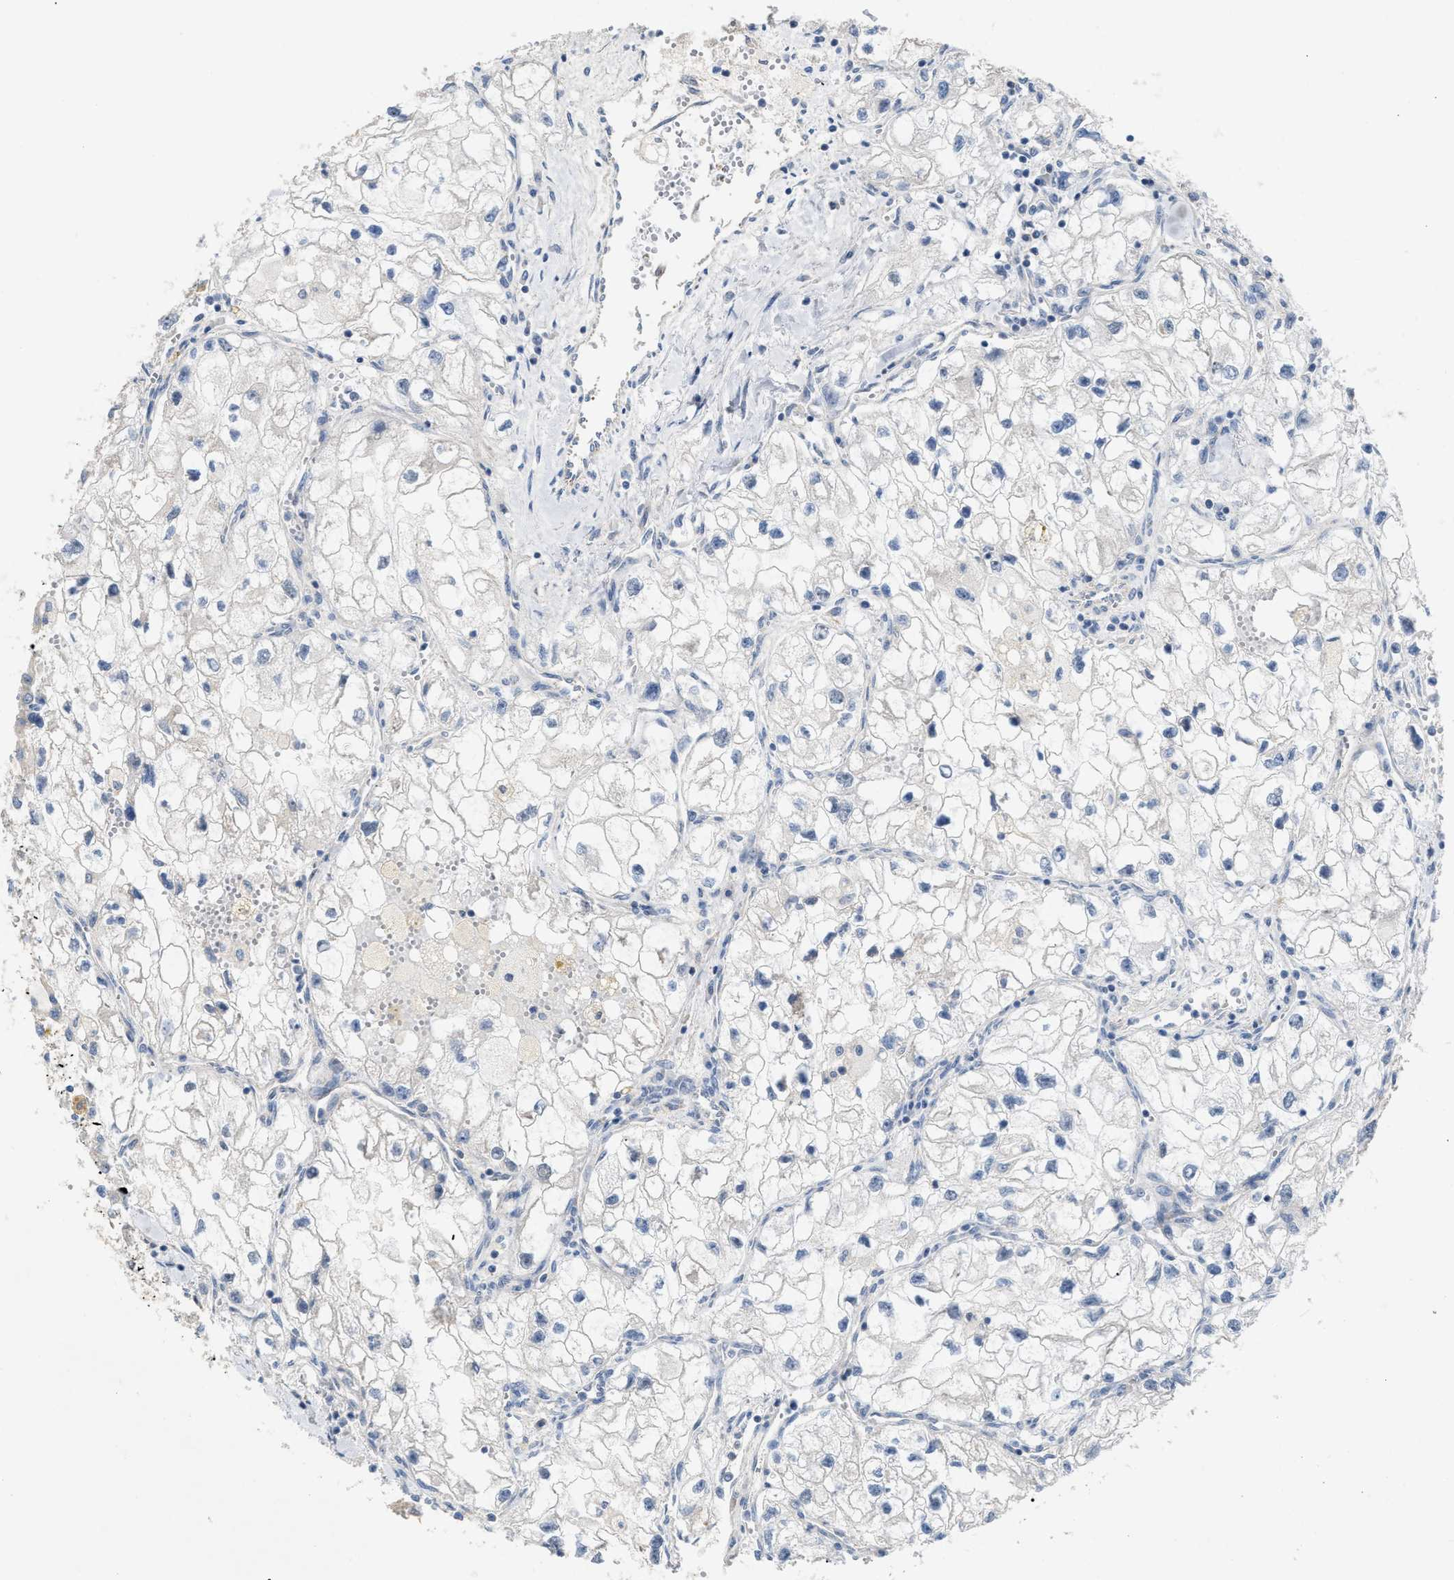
{"staining": {"intensity": "negative", "quantity": "none", "location": "none"}, "tissue": "renal cancer", "cell_type": "Tumor cells", "image_type": "cancer", "snomed": [{"axis": "morphology", "description": "Adenocarcinoma, NOS"}, {"axis": "topography", "description": "Kidney"}], "caption": "Histopathology image shows no protein positivity in tumor cells of renal cancer tissue.", "gene": "DHX58", "patient": {"sex": "female", "age": 70}}